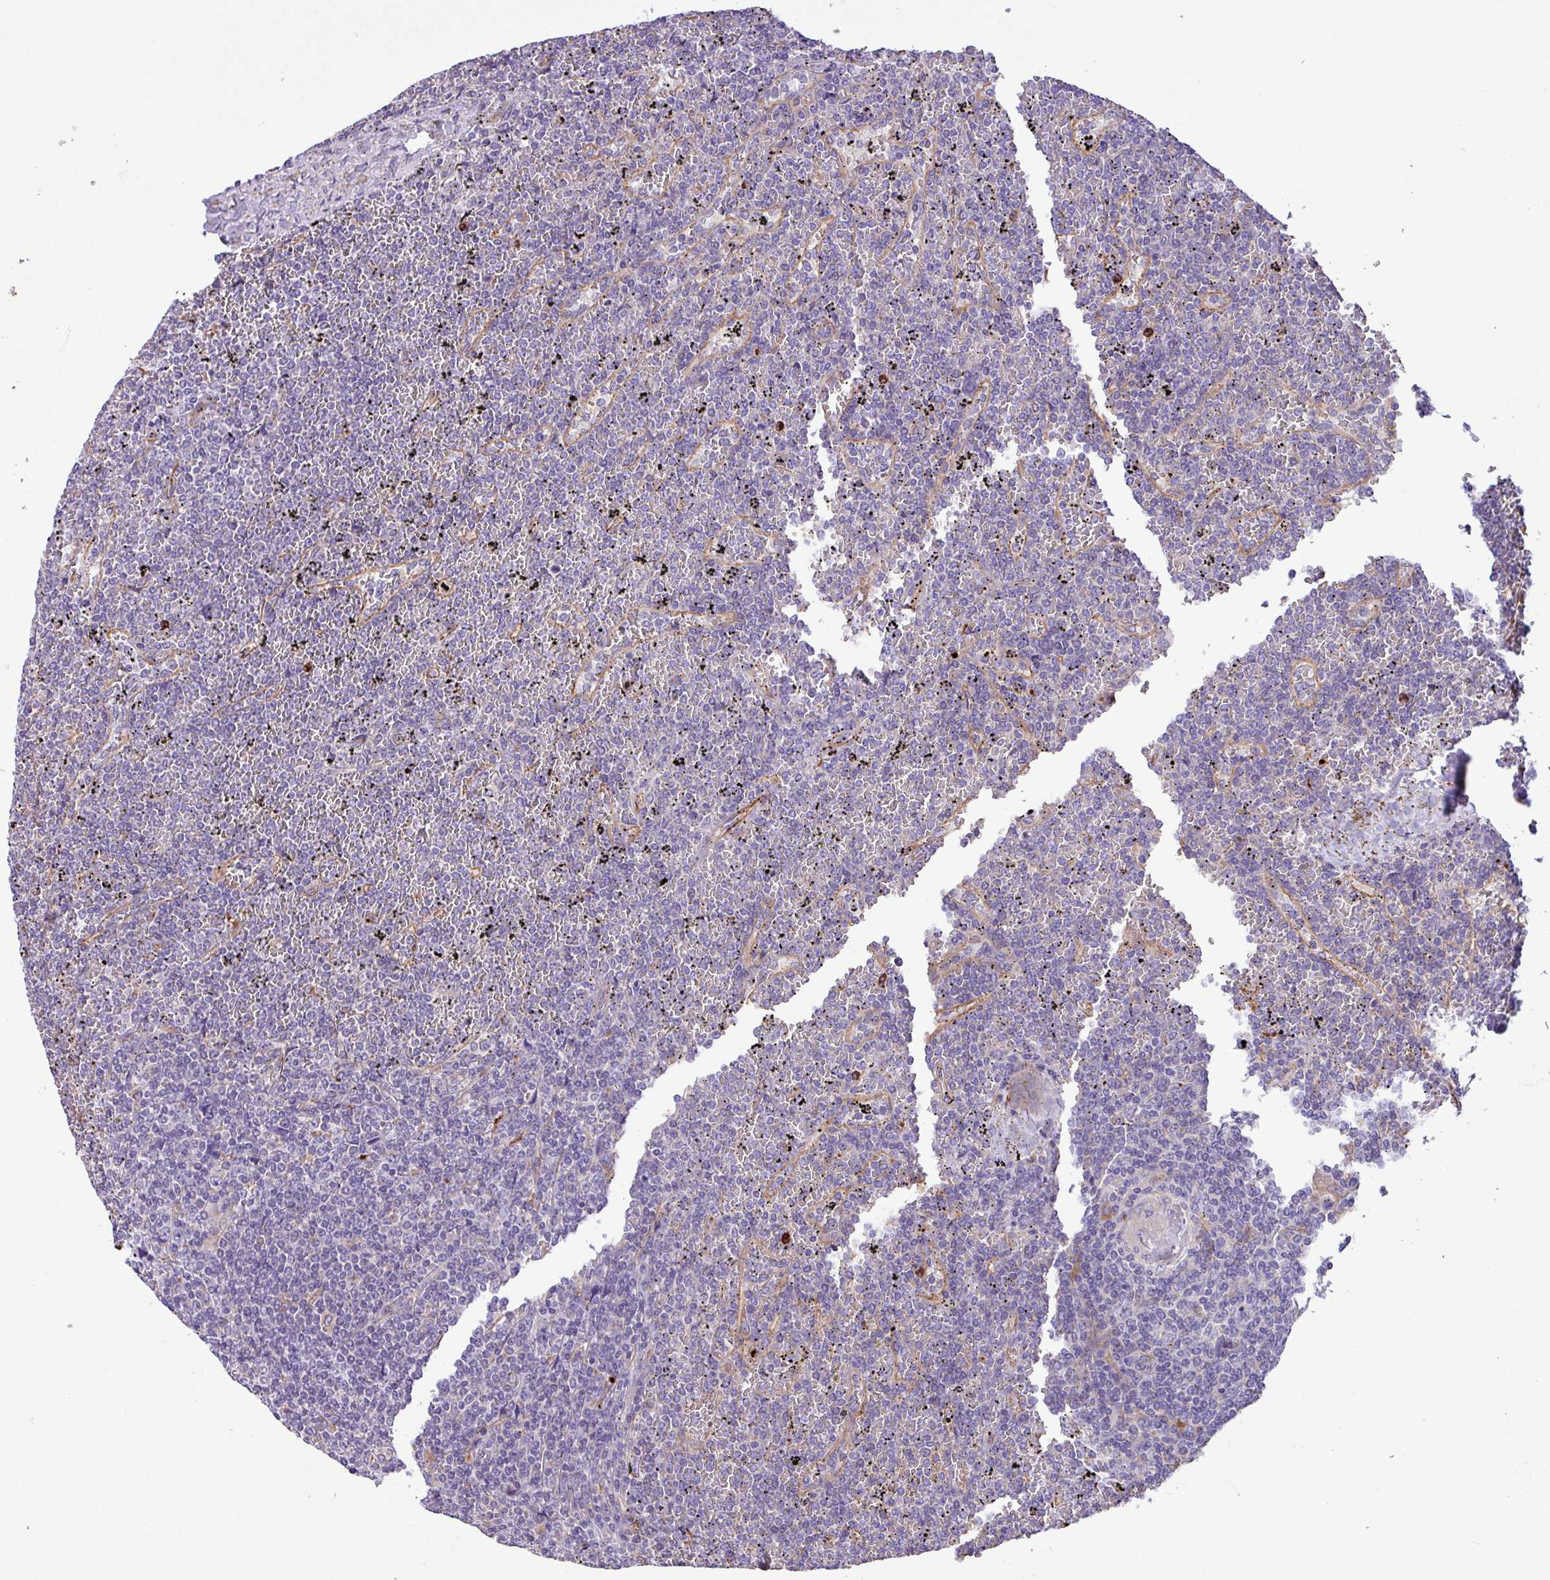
{"staining": {"intensity": "negative", "quantity": "none", "location": "none"}, "tissue": "lymphoma", "cell_type": "Tumor cells", "image_type": "cancer", "snomed": [{"axis": "morphology", "description": "Malignant lymphoma, non-Hodgkin's type, Low grade"}, {"axis": "topography", "description": "Spleen"}], "caption": "Protein analysis of lymphoma exhibits no significant expression in tumor cells.", "gene": "MRM2", "patient": {"sex": "female", "age": 19}}